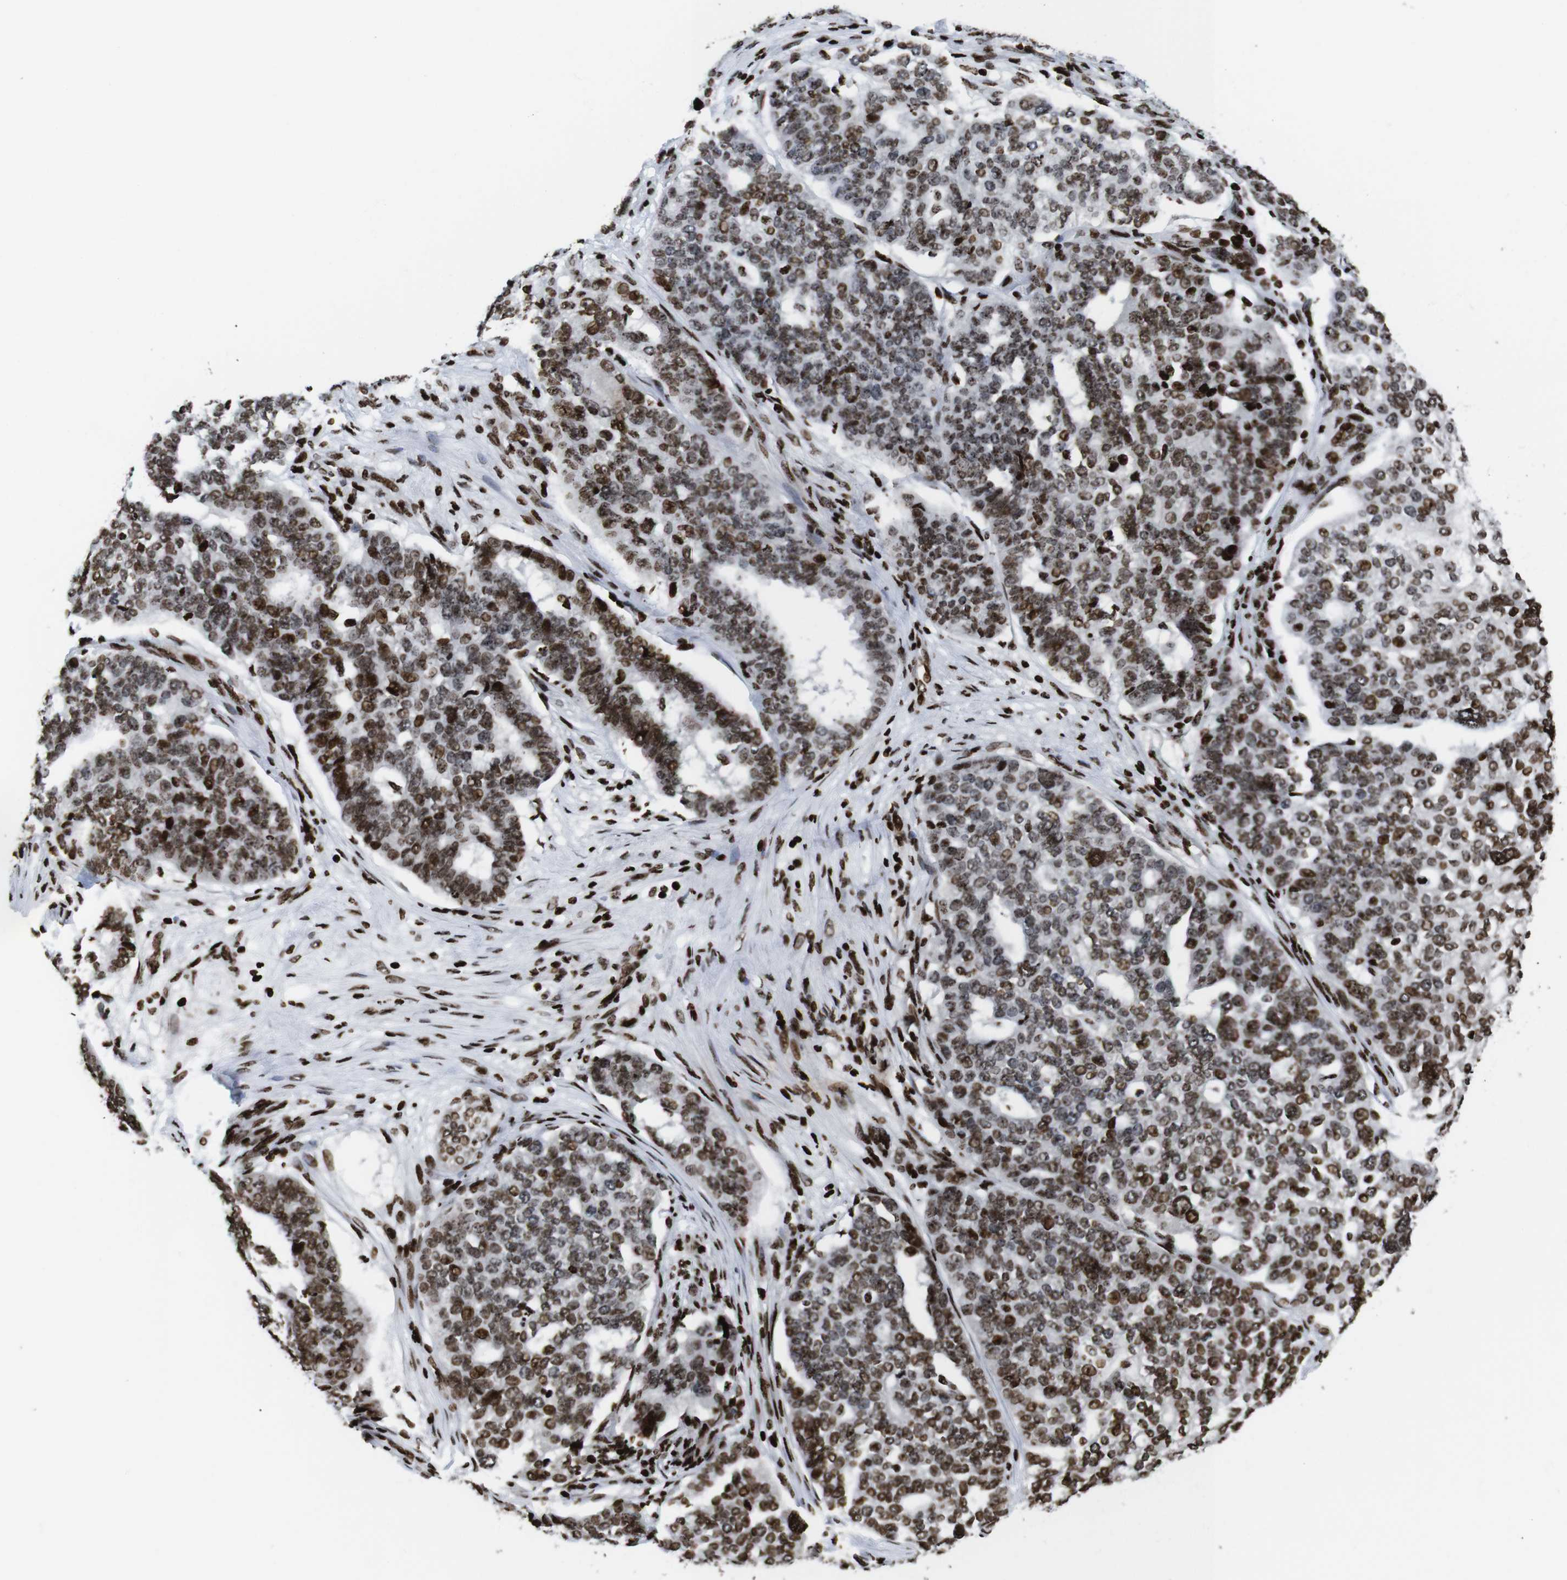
{"staining": {"intensity": "moderate", "quantity": ">75%", "location": "nuclear"}, "tissue": "ovarian cancer", "cell_type": "Tumor cells", "image_type": "cancer", "snomed": [{"axis": "morphology", "description": "Cystadenocarcinoma, serous, NOS"}, {"axis": "topography", "description": "Ovary"}], "caption": "Serous cystadenocarcinoma (ovarian) tissue reveals moderate nuclear expression in approximately >75% of tumor cells (brown staining indicates protein expression, while blue staining denotes nuclei).", "gene": "H1-4", "patient": {"sex": "female", "age": 59}}